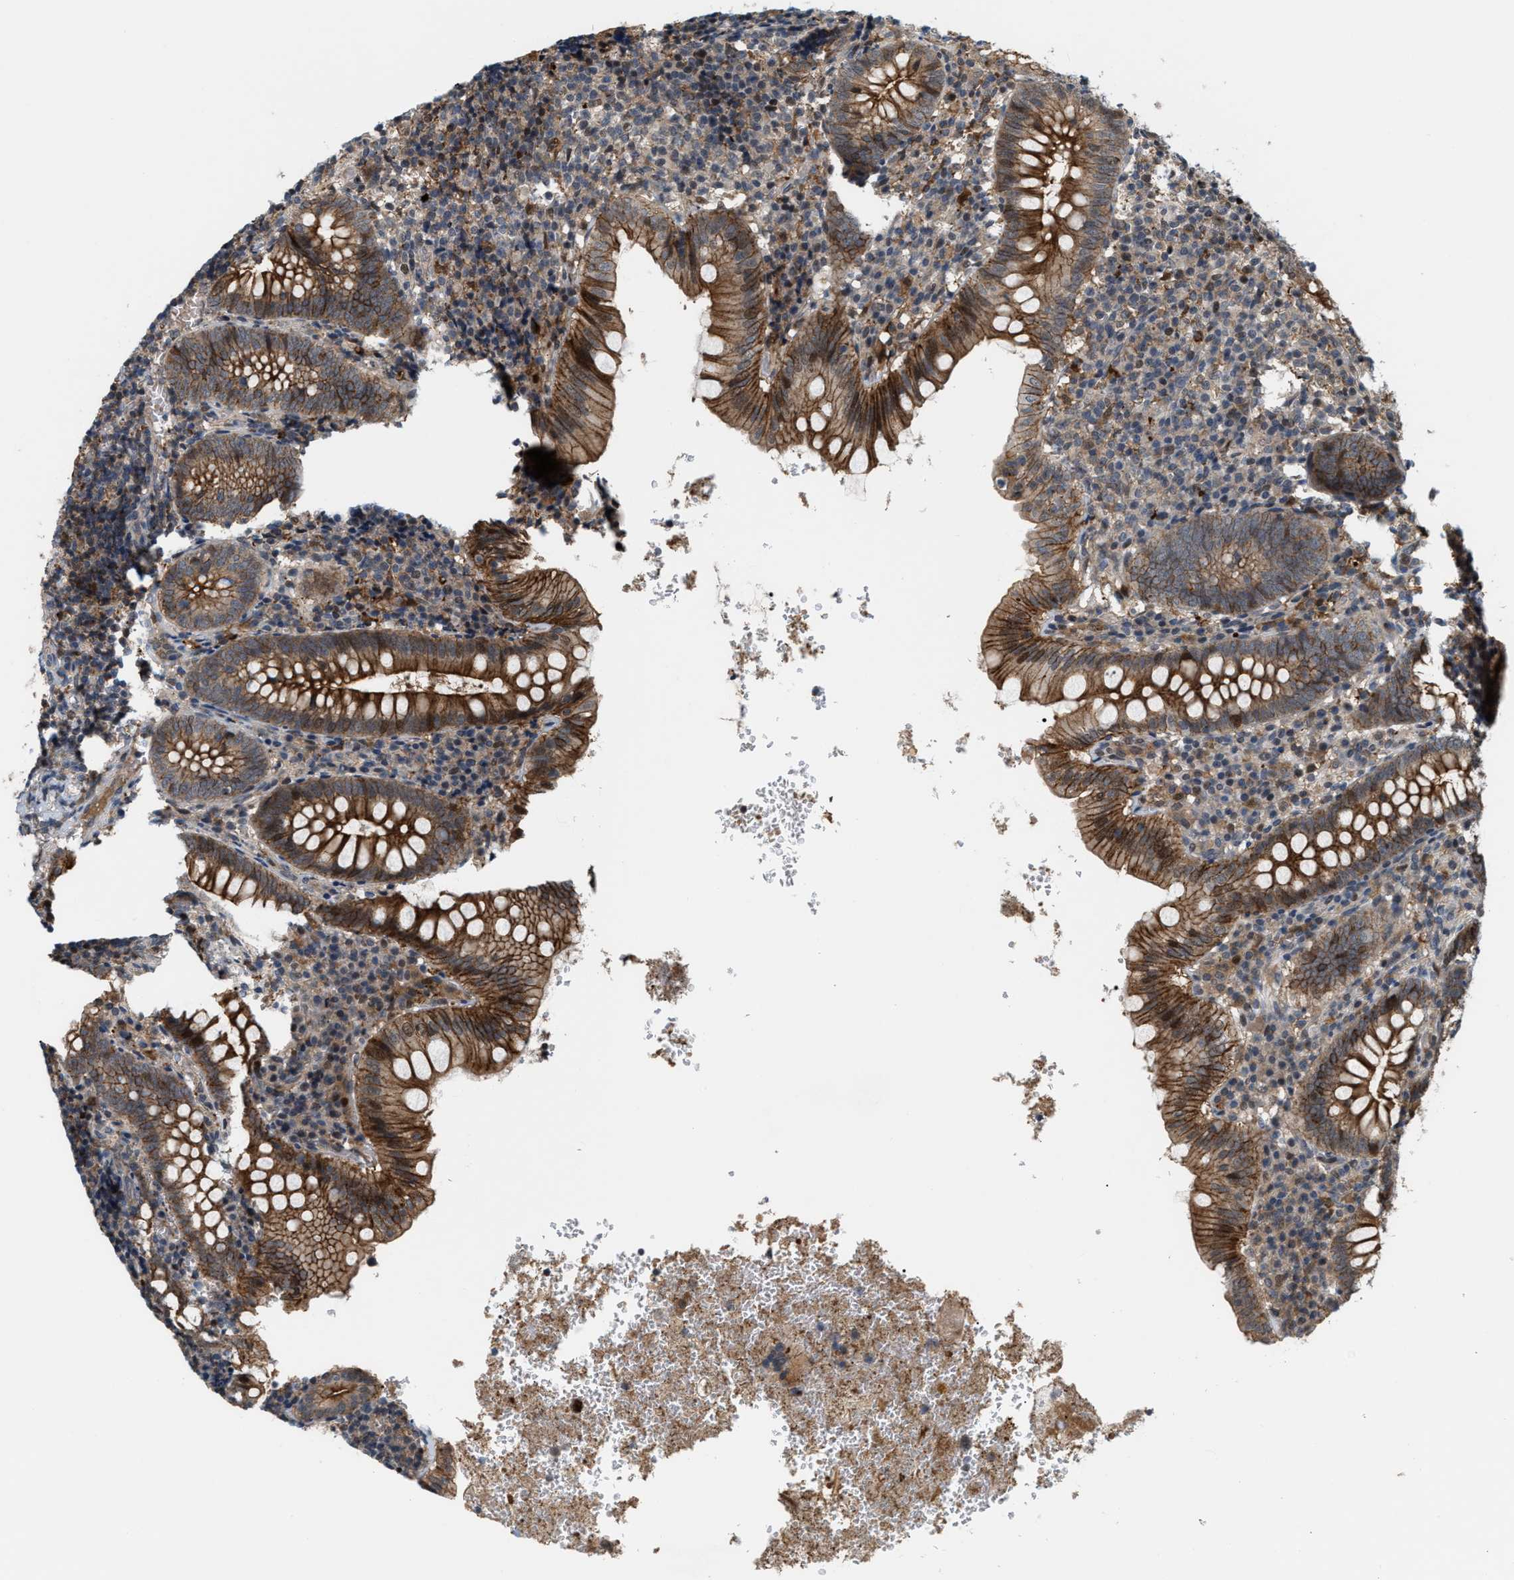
{"staining": {"intensity": "strong", "quantity": ">75%", "location": "cytoplasmic/membranous"}, "tissue": "appendix", "cell_type": "Glandular cells", "image_type": "normal", "snomed": [{"axis": "morphology", "description": "Normal tissue, NOS"}, {"axis": "topography", "description": "Appendix"}], "caption": "Immunohistochemical staining of normal human appendix exhibits high levels of strong cytoplasmic/membranous positivity in approximately >75% of glandular cells.", "gene": "RFFL", "patient": {"sex": "male", "age": 8}}